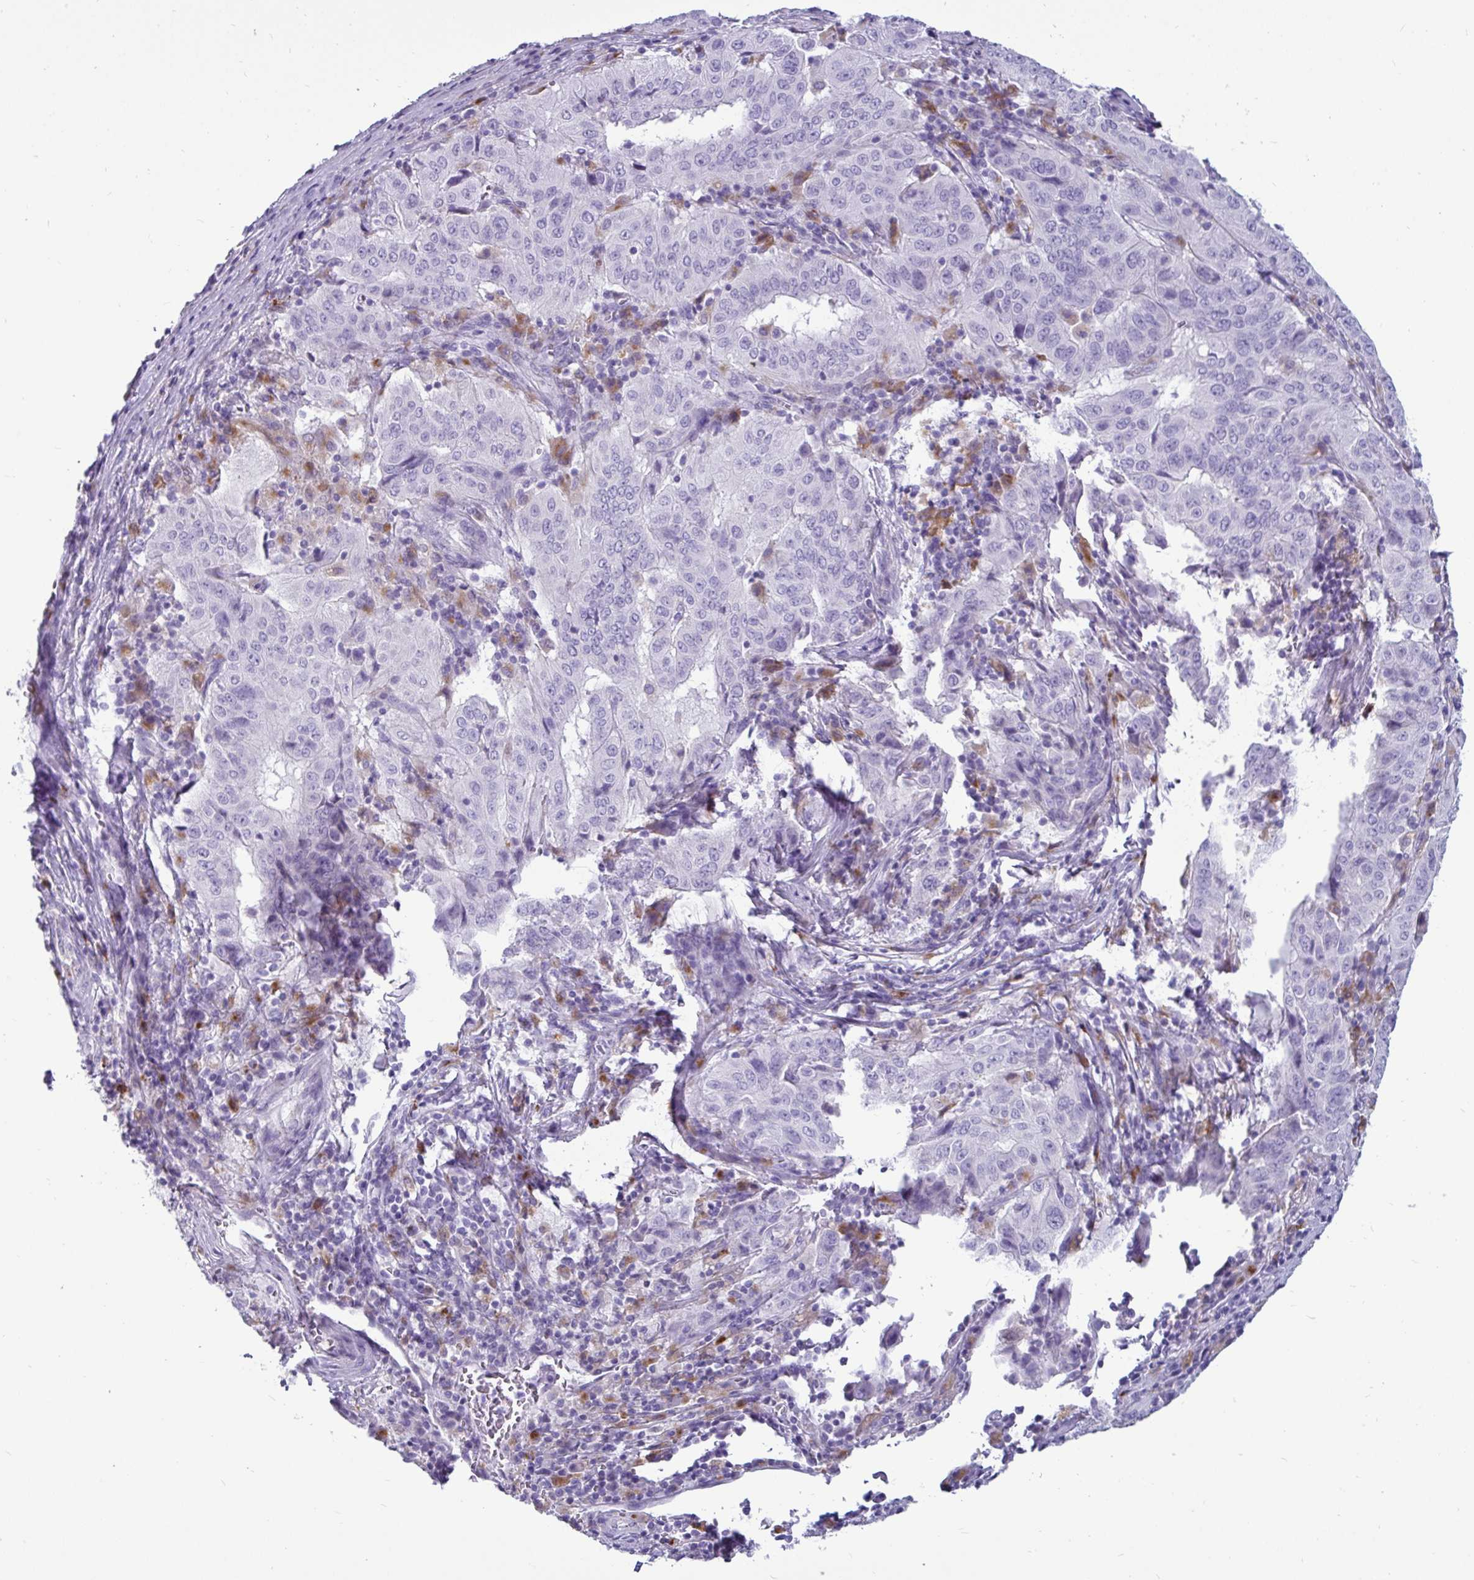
{"staining": {"intensity": "negative", "quantity": "none", "location": "none"}, "tissue": "pancreatic cancer", "cell_type": "Tumor cells", "image_type": "cancer", "snomed": [{"axis": "morphology", "description": "Adenocarcinoma, NOS"}, {"axis": "topography", "description": "Pancreas"}], "caption": "Photomicrograph shows no significant protein staining in tumor cells of adenocarcinoma (pancreatic).", "gene": "CTSZ", "patient": {"sex": "male", "age": 63}}